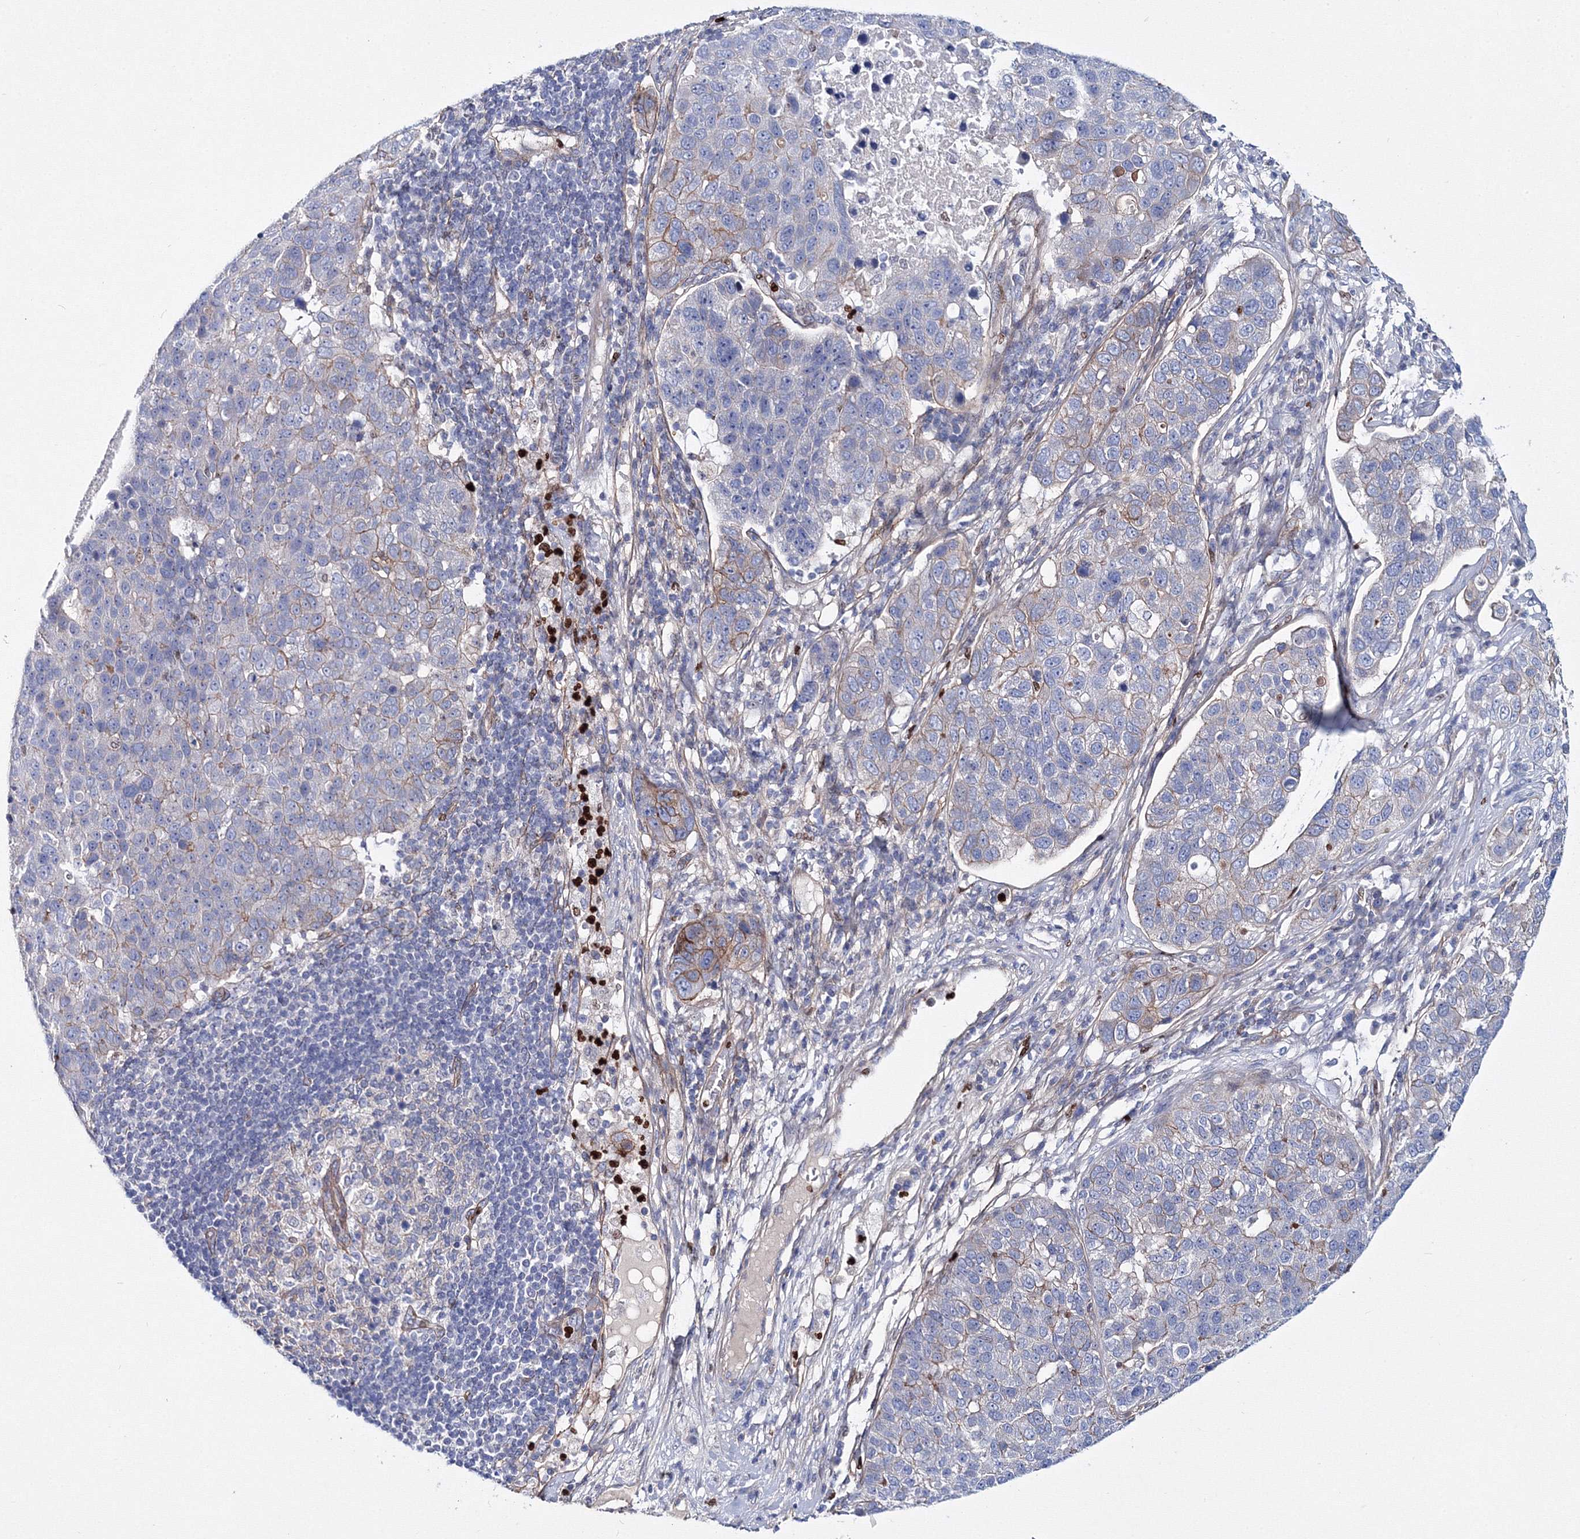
{"staining": {"intensity": "moderate", "quantity": "<25%", "location": "cytoplasmic/membranous"}, "tissue": "pancreatic cancer", "cell_type": "Tumor cells", "image_type": "cancer", "snomed": [{"axis": "morphology", "description": "Adenocarcinoma, NOS"}, {"axis": "topography", "description": "Pancreas"}], "caption": "Immunohistochemical staining of human pancreatic cancer (adenocarcinoma) reveals low levels of moderate cytoplasmic/membranous protein expression in about <25% of tumor cells. The staining was performed using DAB (3,3'-diaminobenzidine), with brown indicating positive protein expression. Nuclei are stained blue with hematoxylin.", "gene": "C11orf52", "patient": {"sex": "female", "age": 61}}